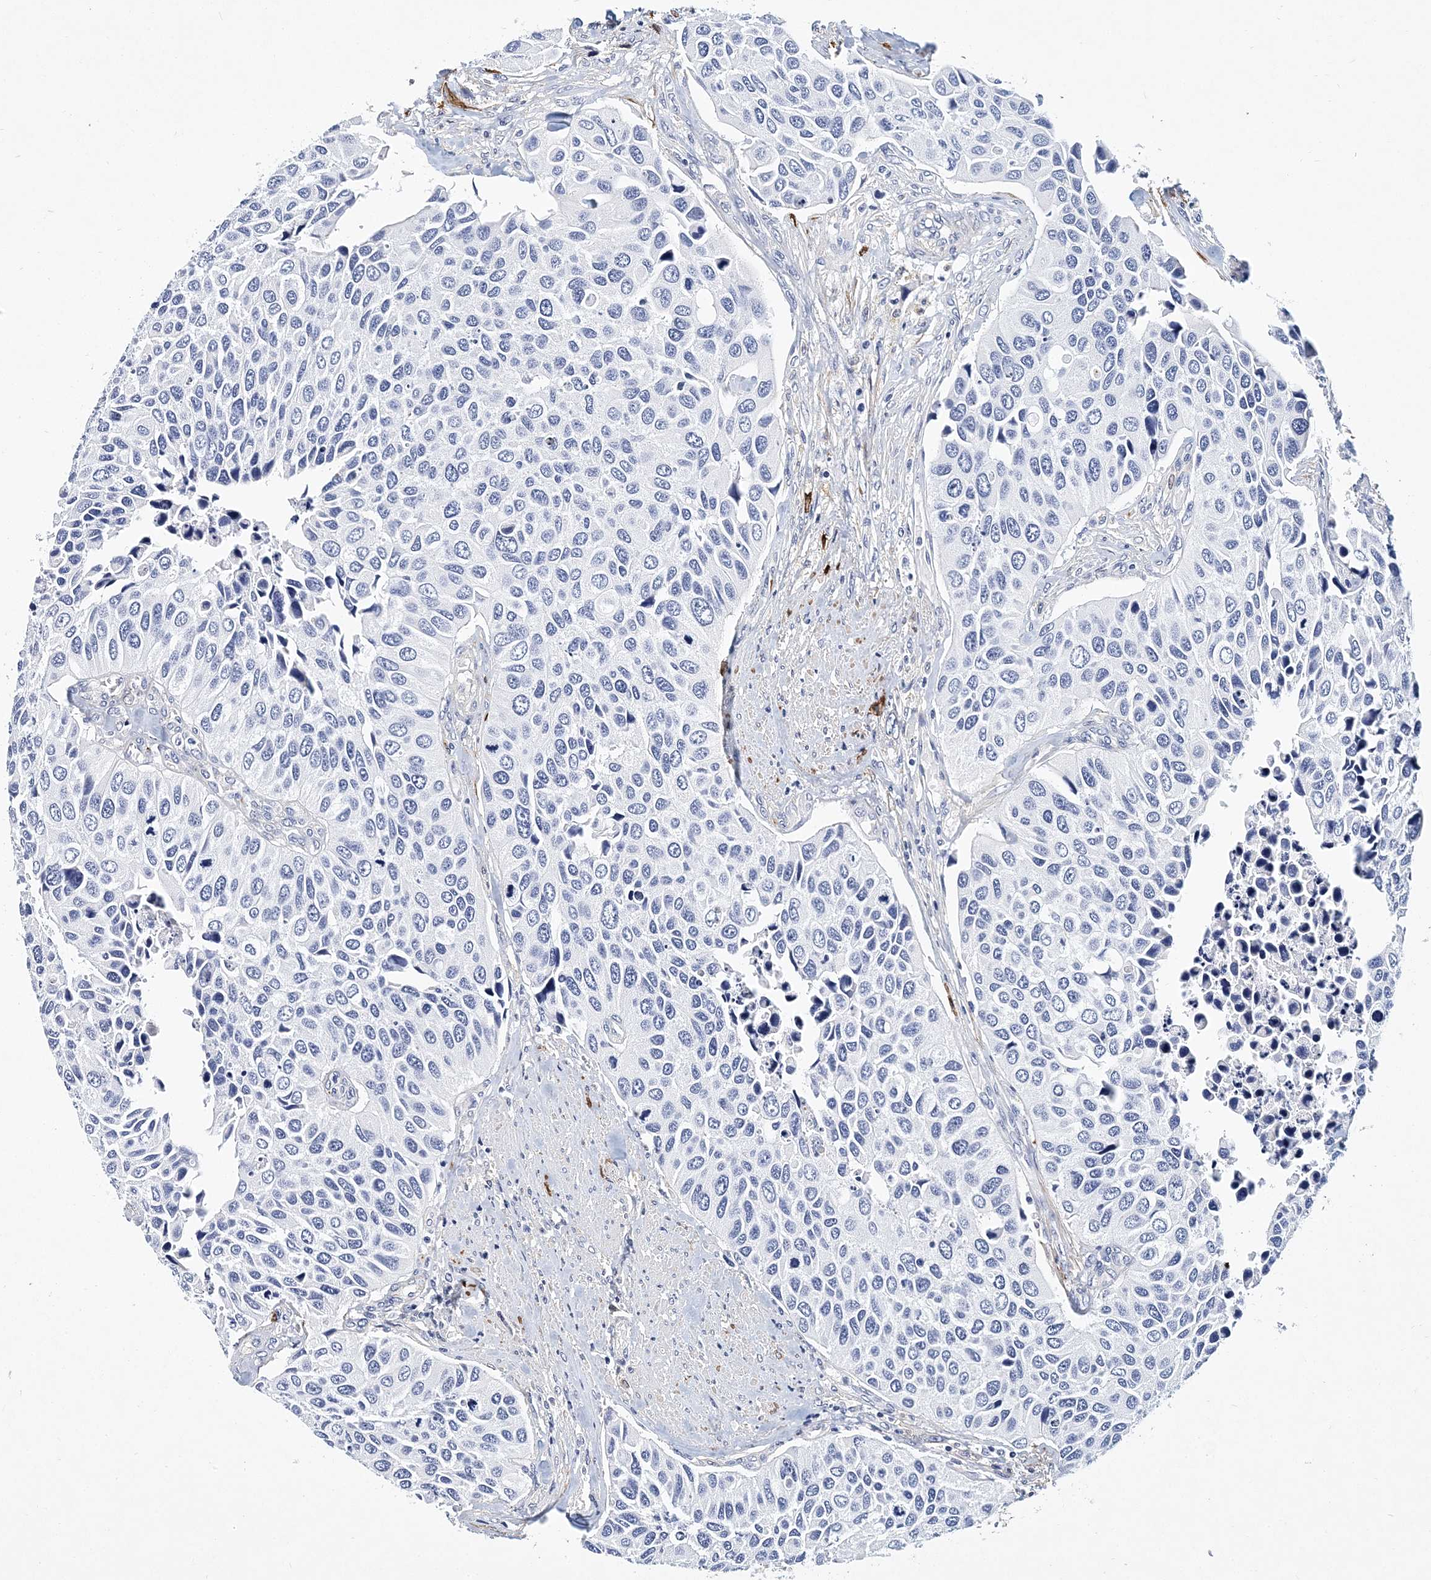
{"staining": {"intensity": "negative", "quantity": "none", "location": "none"}, "tissue": "urothelial cancer", "cell_type": "Tumor cells", "image_type": "cancer", "snomed": [{"axis": "morphology", "description": "Urothelial carcinoma, High grade"}, {"axis": "topography", "description": "Urinary bladder"}], "caption": "A histopathology image of human urothelial cancer is negative for staining in tumor cells.", "gene": "ITGA2B", "patient": {"sex": "male", "age": 74}}